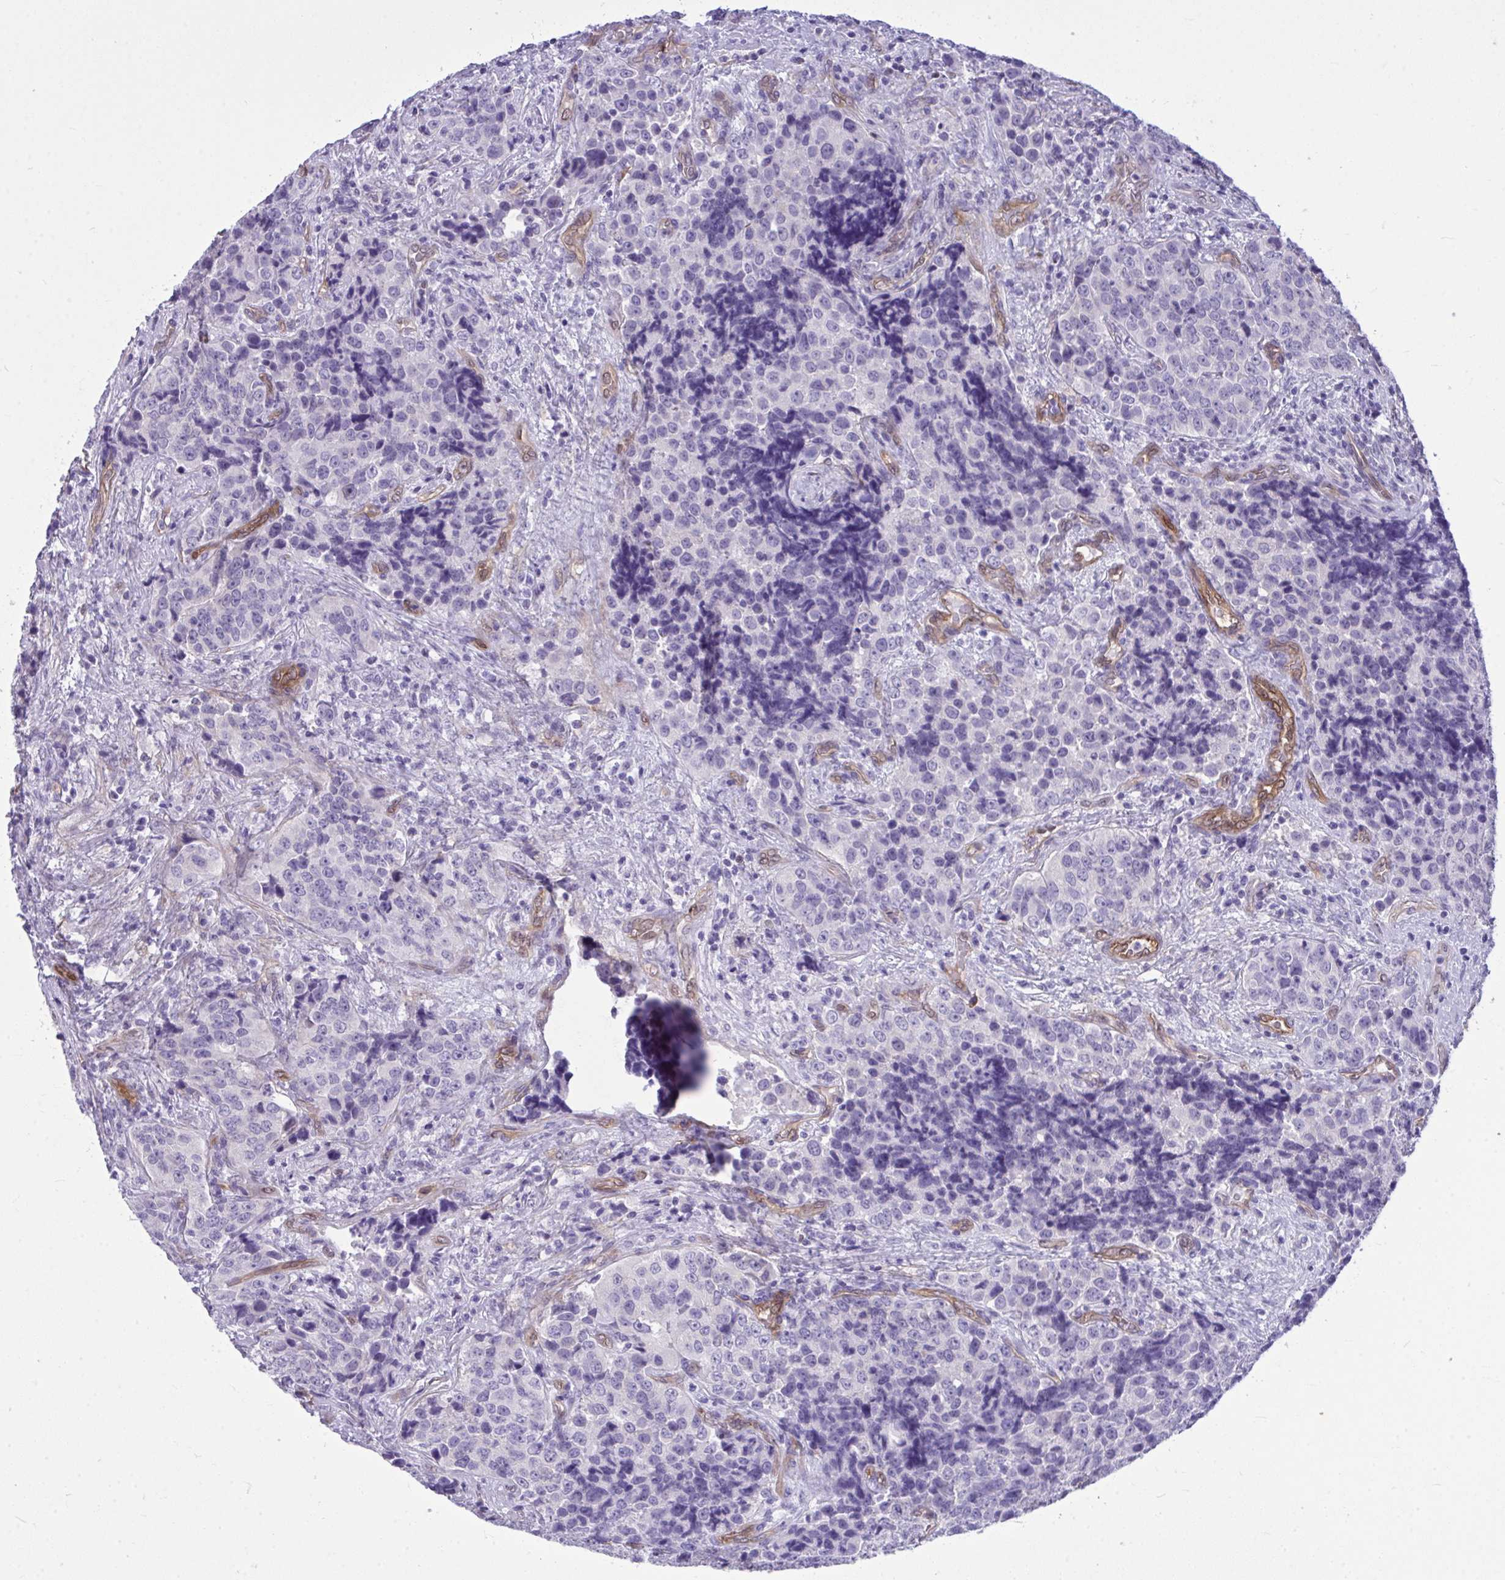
{"staining": {"intensity": "negative", "quantity": "none", "location": "none"}, "tissue": "urothelial cancer", "cell_type": "Tumor cells", "image_type": "cancer", "snomed": [{"axis": "morphology", "description": "Urothelial carcinoma, NOS"}, {"axis": "topography", "description": "Urinary bladder"}], "caption": "Urothelial cancer was stained to show a protein in brown. There is no significant staining in tumor cells.", "gene": "LIMS2", "patient": {"sex": "male", "age": 52}}